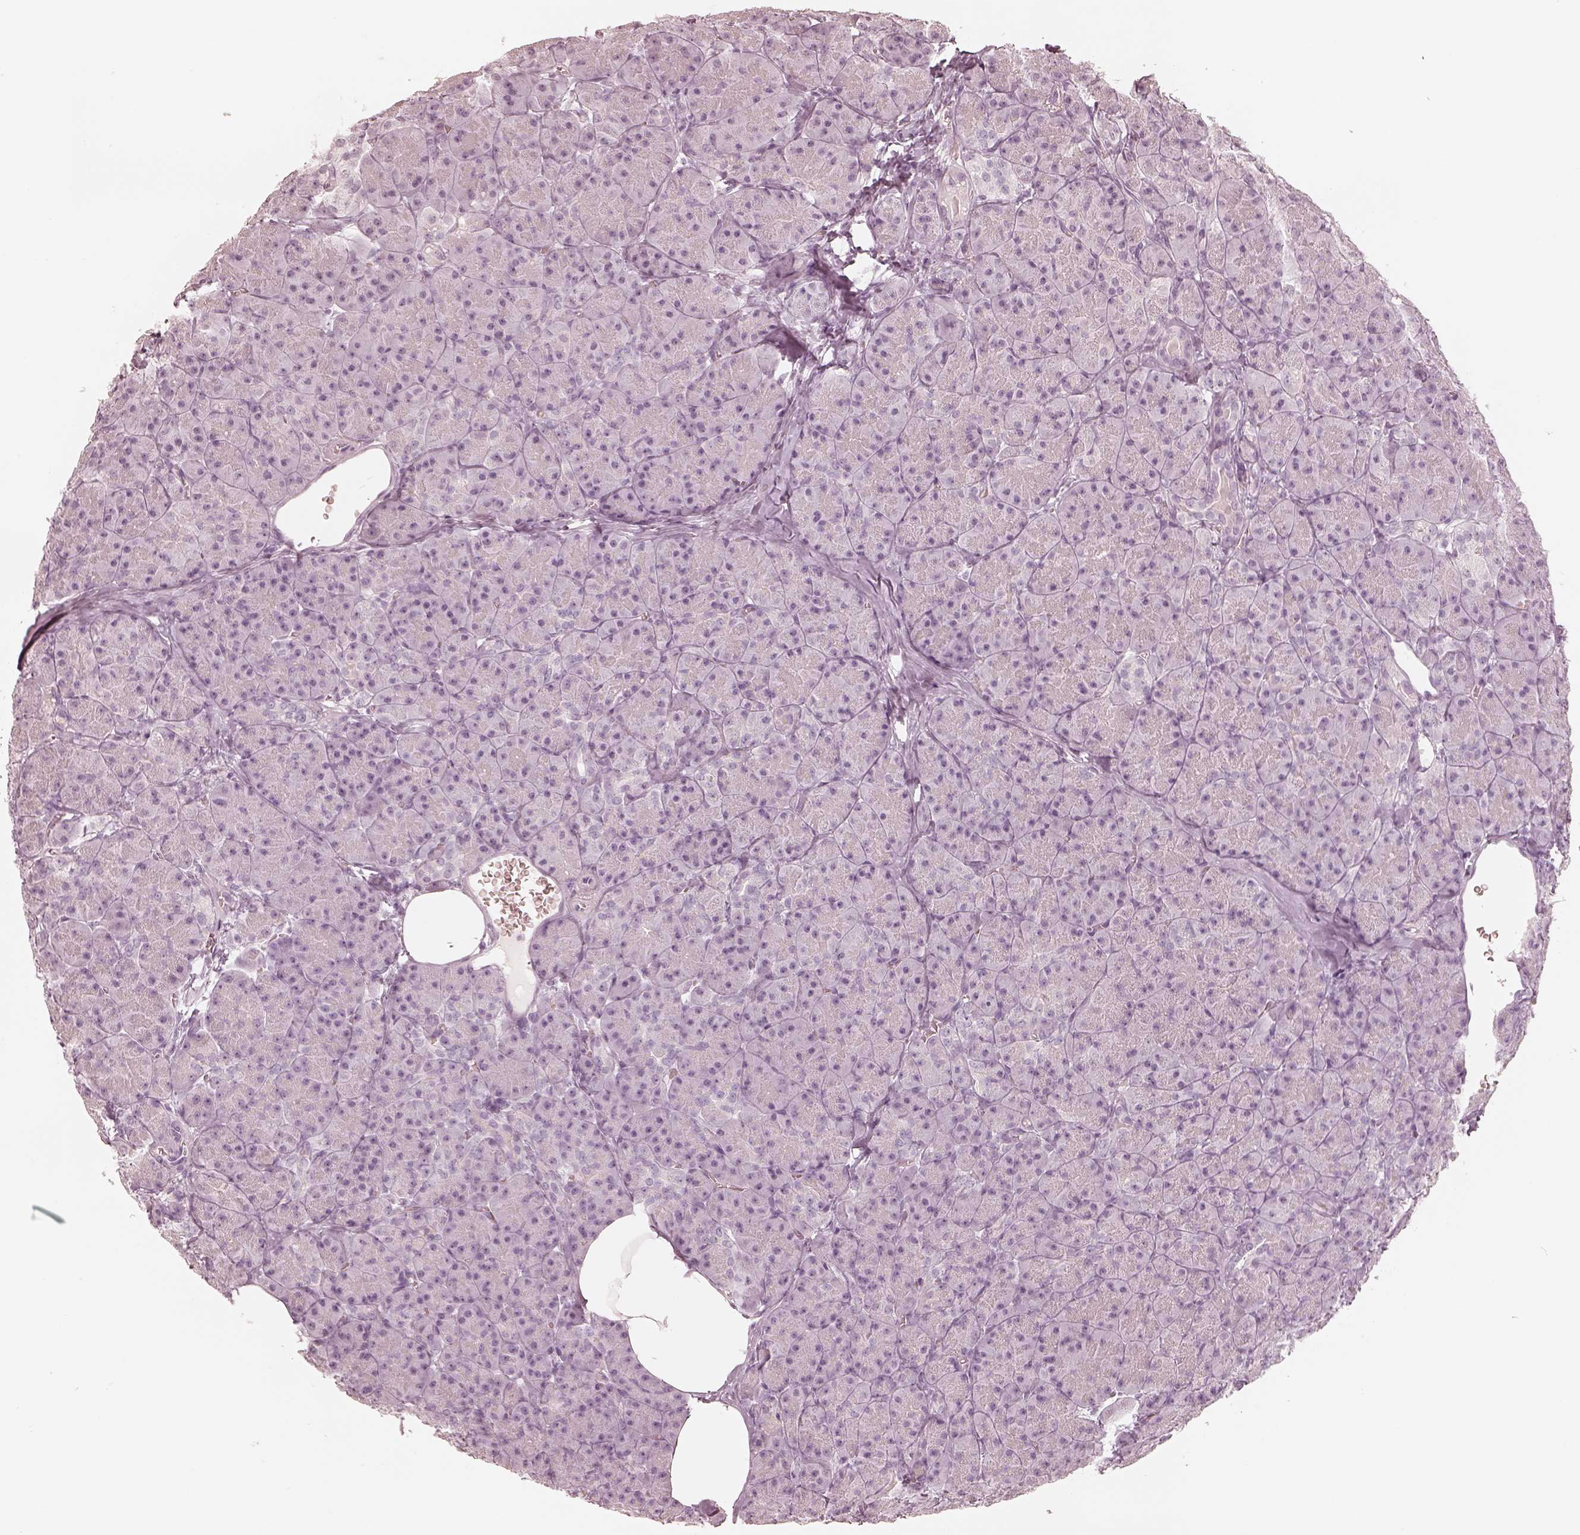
{"staining": {"intensity": "negative", "quantity": "none", "location": "none"}, "tissue": "pancreas", "cell_type": "Exocrine glandular cells", "image_type": "normal", "snomed": [{"axis": "morphology", "description": "Normal tissue, NOS"}, {"axis": "topography", "description": "Pancreas"}], "caption": "Exocrine glandular cells are negative for protein expression in normal human pancreas. (Brightfield microscopy of DAB immunohistochemistry at high magnification).", "gene": "KRT82", "patient": {"sex": "male", "age": 57}}